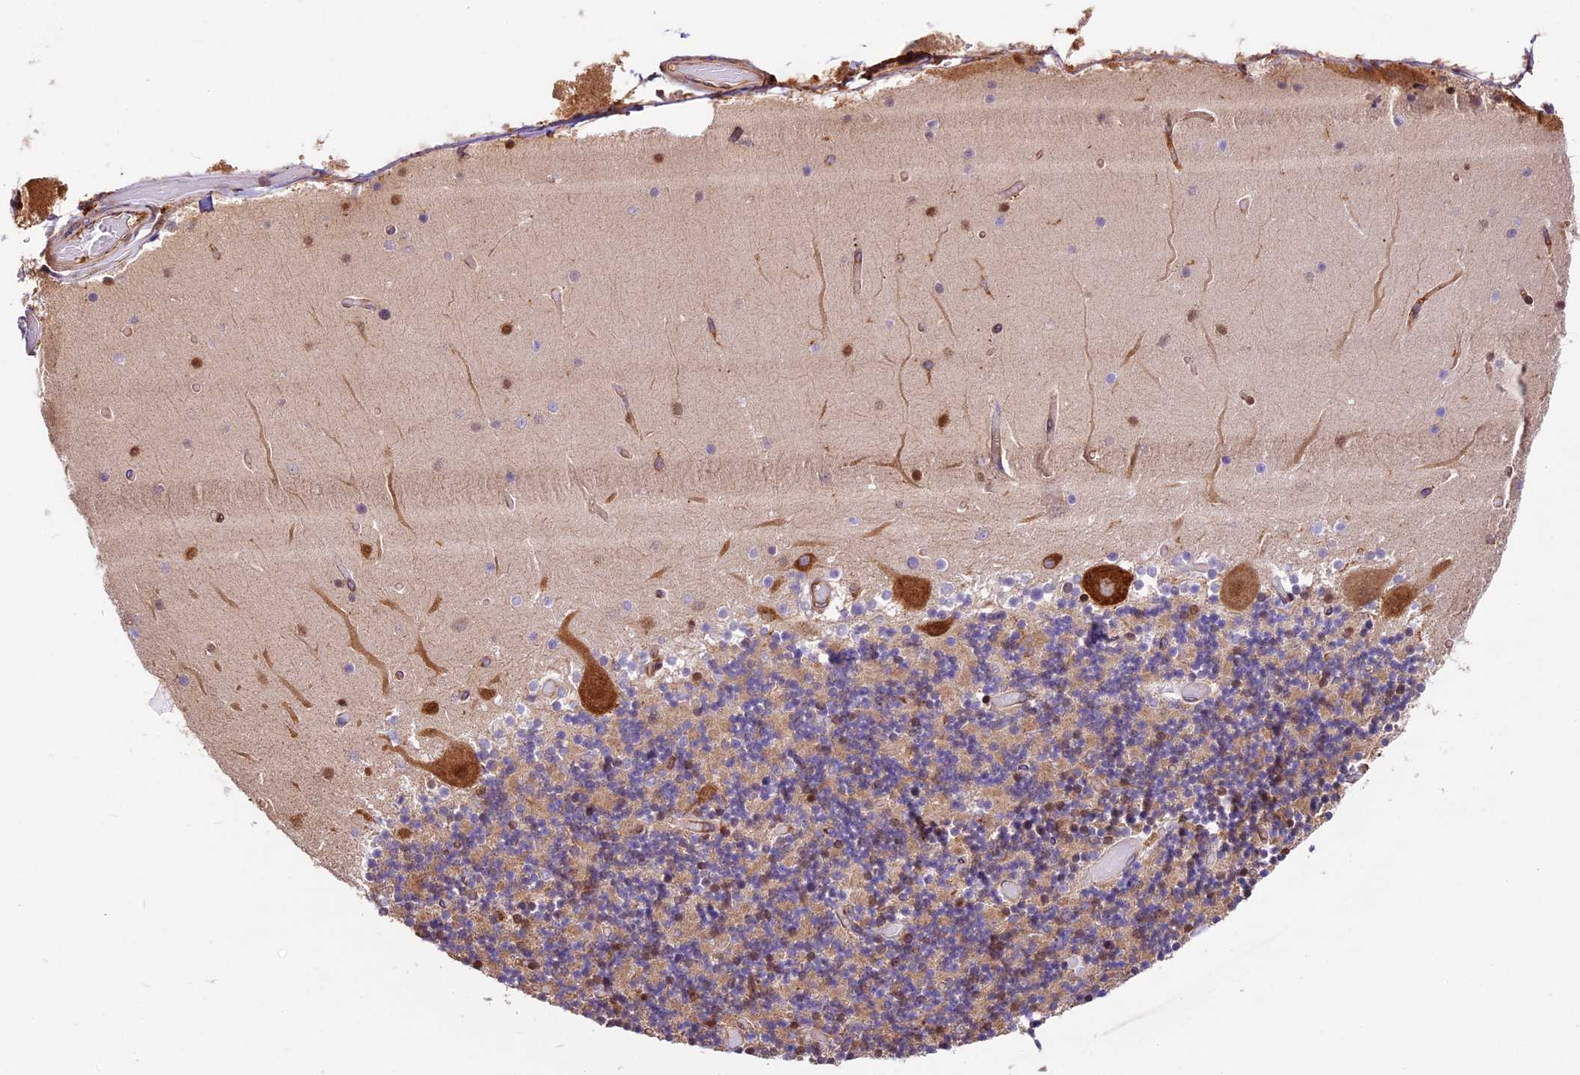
{"staining": {"intensity": "moderate", "quantity": "25%-75%", "location": "cytoplasmic/membranous"}, "tissue": "cerebellum", "cell_type": "Cells in granular layer", "image_type": "normal", "snomed": [{"axis": "morphology", "description": "Normal tissue, NOS"}, {"axis": "topography", "description": "Cerebellum"}], "caption": "IHC photomicrograph of normal human cerebellum stained for a protein (brown), which displays medium levels of moderate cytoplasmic/membranous staining in approximately 25%-75% of cells in granular layer.", "gene": "KARS1", "patient": {"sex": "female", "age": 28}}